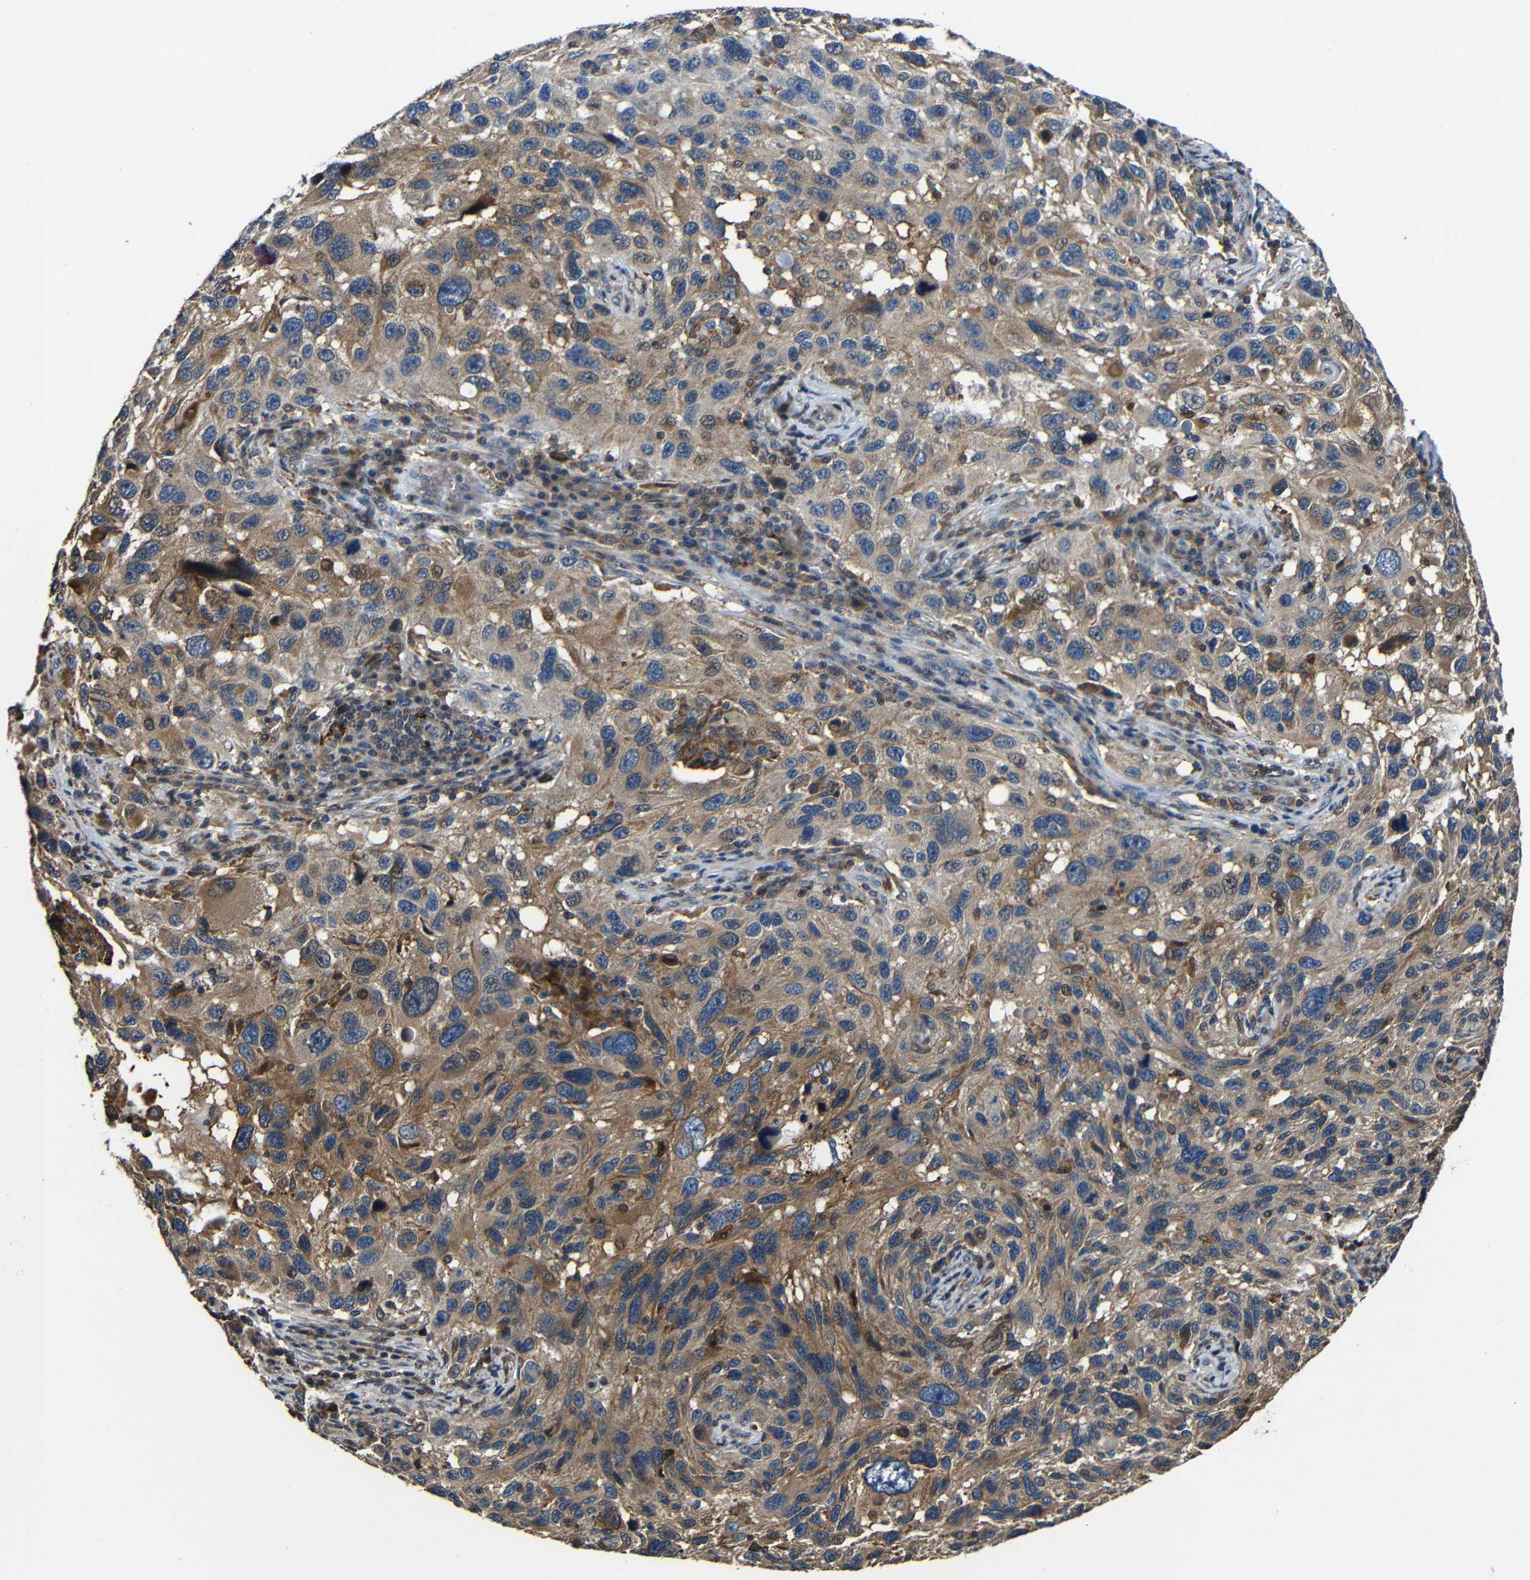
{"staining": {"intensity": "moderate", "quantity": ">75%", "location": "cytoplasmic/membranous"}, "tissue": "melanoma", "cell_type": "Tumor cells", "image_type": "cancer", "snomed": [{"axis": "morphology", "description": "Malignant melanoma, NOS"}, {"axis": "topography", "description": "Skin"}], "caption": "Melanoma stained with DAB immunohistochemistry (IHC) exhibits medium levels of moderate cytoplasmic/membranous staining in about >75% of tumor cells.", "gene": "GDI1", "patient": {"sex": "male", "age": 53}}